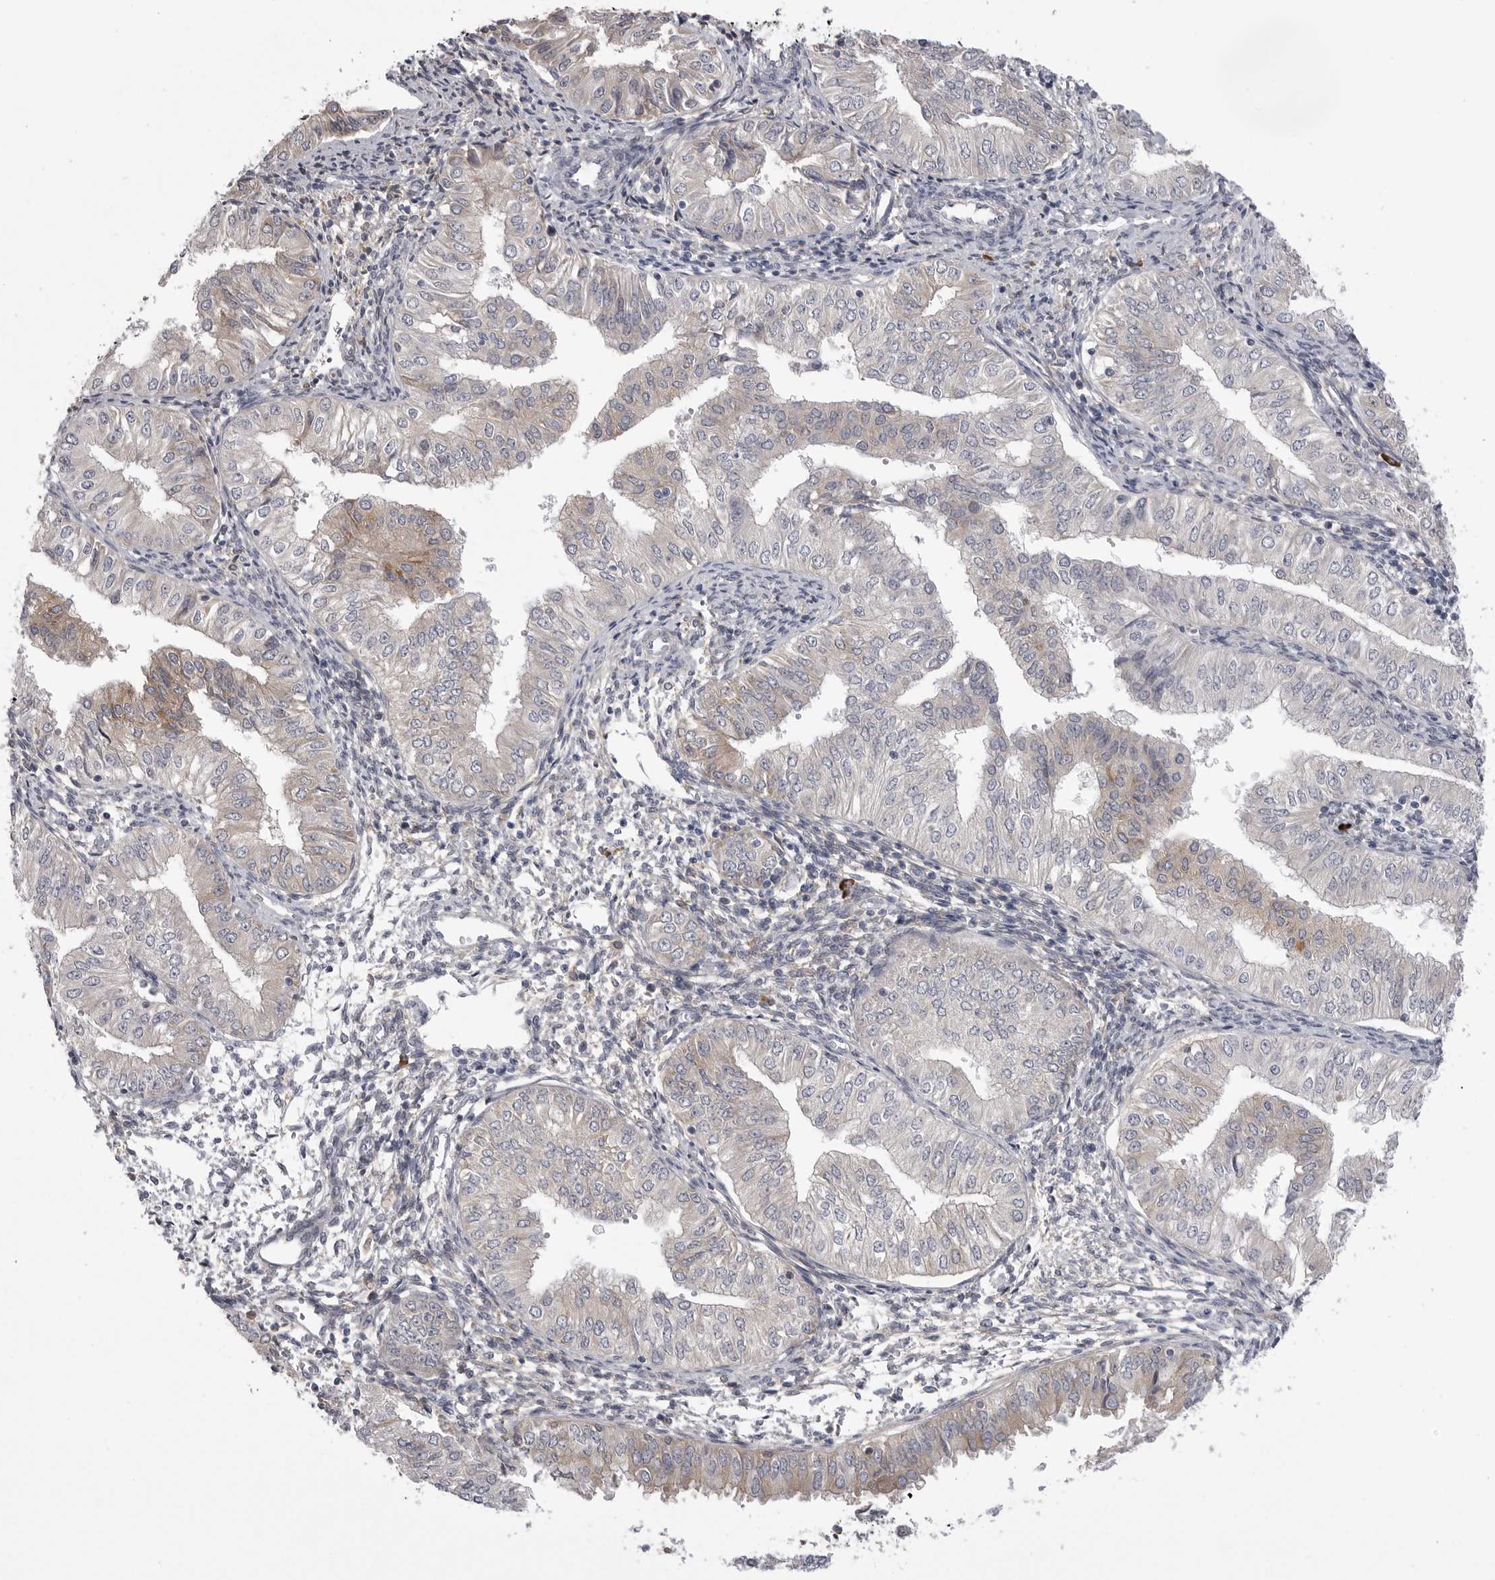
{"staining": {"intensity": "weak", "quantity": "<25%", "location": "cytoplasmic/membranous"}, "tissue": "endometrial cancer", "cell_type": "Tumor cells", "image_type": "cancer", "snomed": [{"axis": "morphology", "description": "Normal tissue, NOS"}, {"axis": "morphology", "description": "Adenocarcinoma, NOS"}, {"axis": "topography", "description": "Endometrium"}], "caption": "Image shows no significant protein expression in tumor cells of endometrial cancer (adenocarcinoma).", "gene": "FKBP2", "patient": {"sex": "female", "age": 53}}